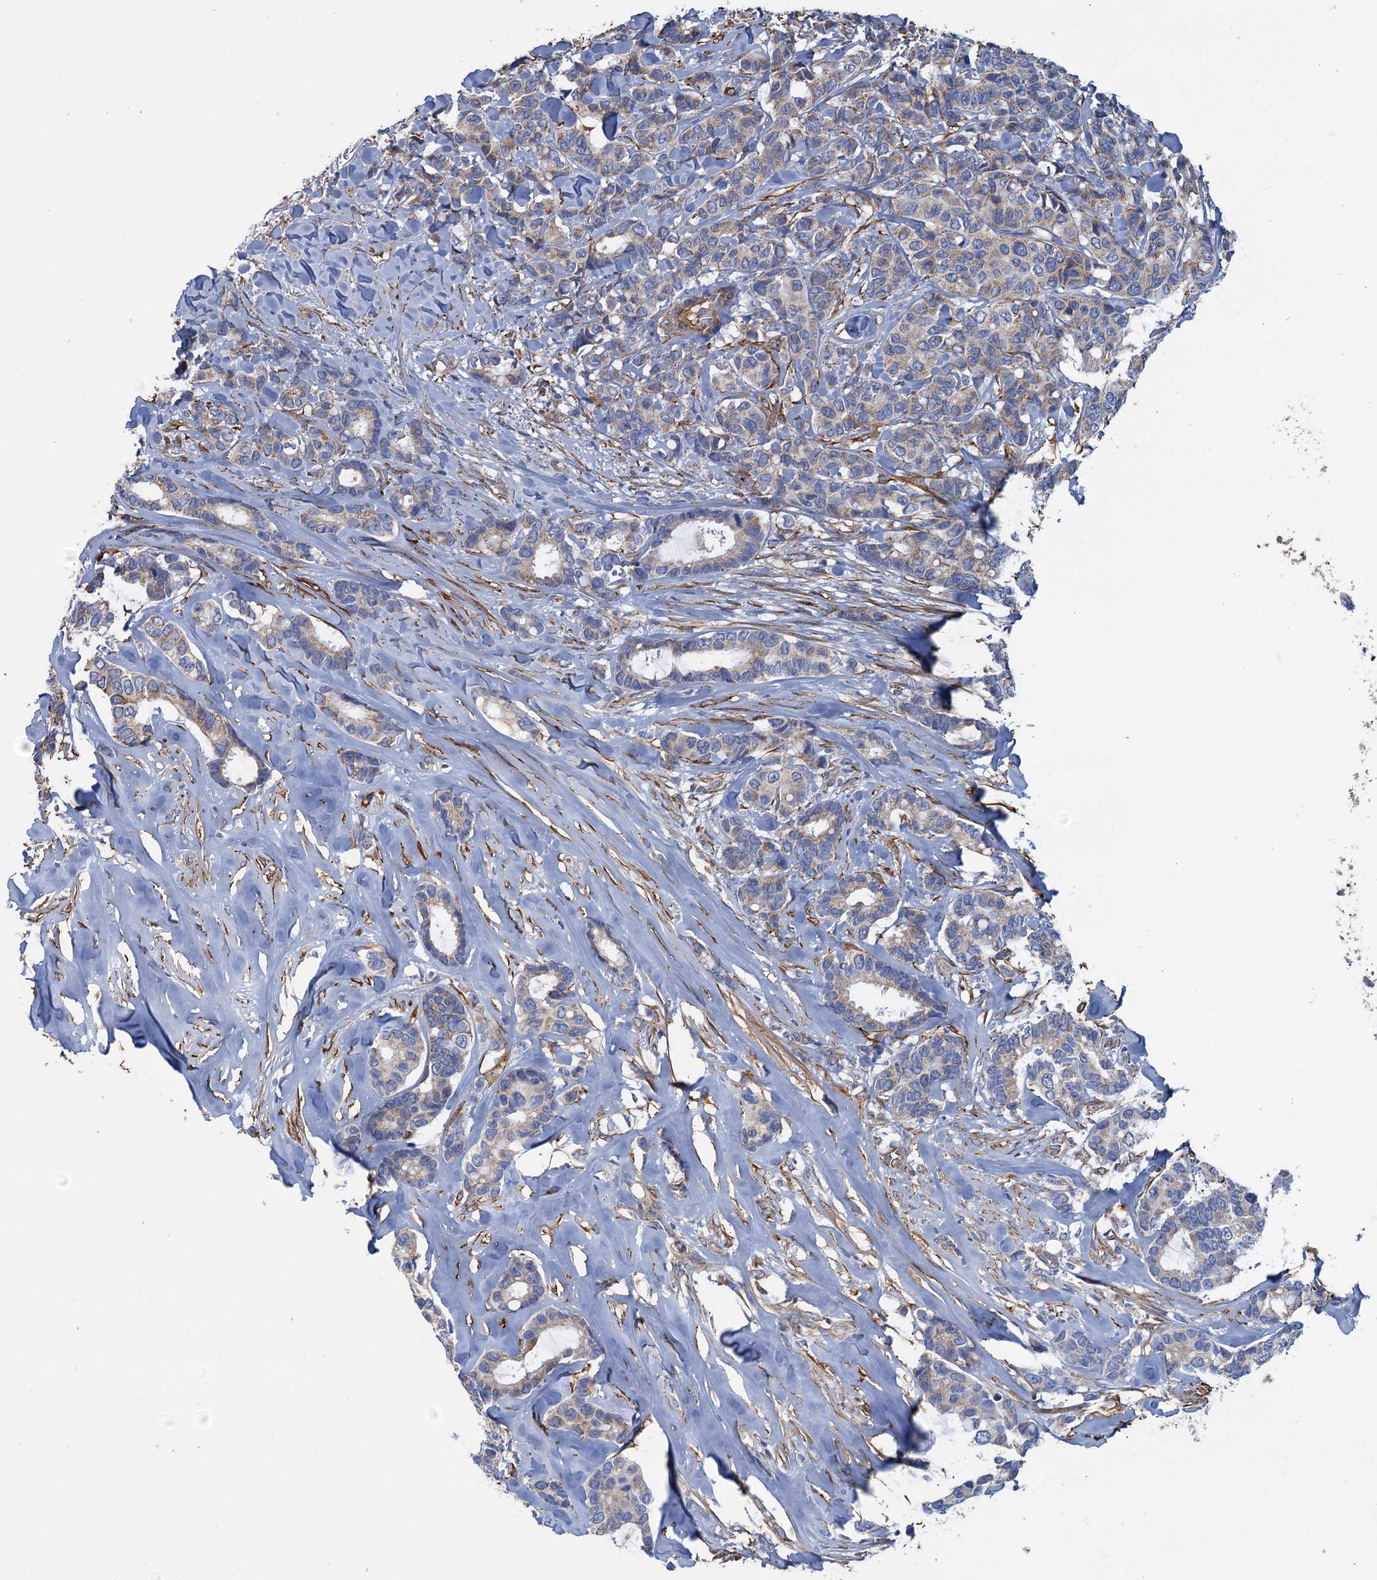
{"staining": {"intensity": "weak", "quantity": "25%-75%", "location": "cytoplasmic/membranous"}, "tissue": "breast cancer", "cell_type": "Tumor cells", "image_type": "cancer", "snomed": [{"axis": "morphology", "description": "Duct carcinoma"}, {"axis": "topography", "description": "Breast"}], "caption": "About 25%-75% of tumor cells in human intraductal carcinoma (breast) demonstrate weak cytoplasmic/membranous protein expression as visualized by brown immunohistochemical staining.", "gene": "GCSH", "patient": {"sex": "female", "age": 87}}